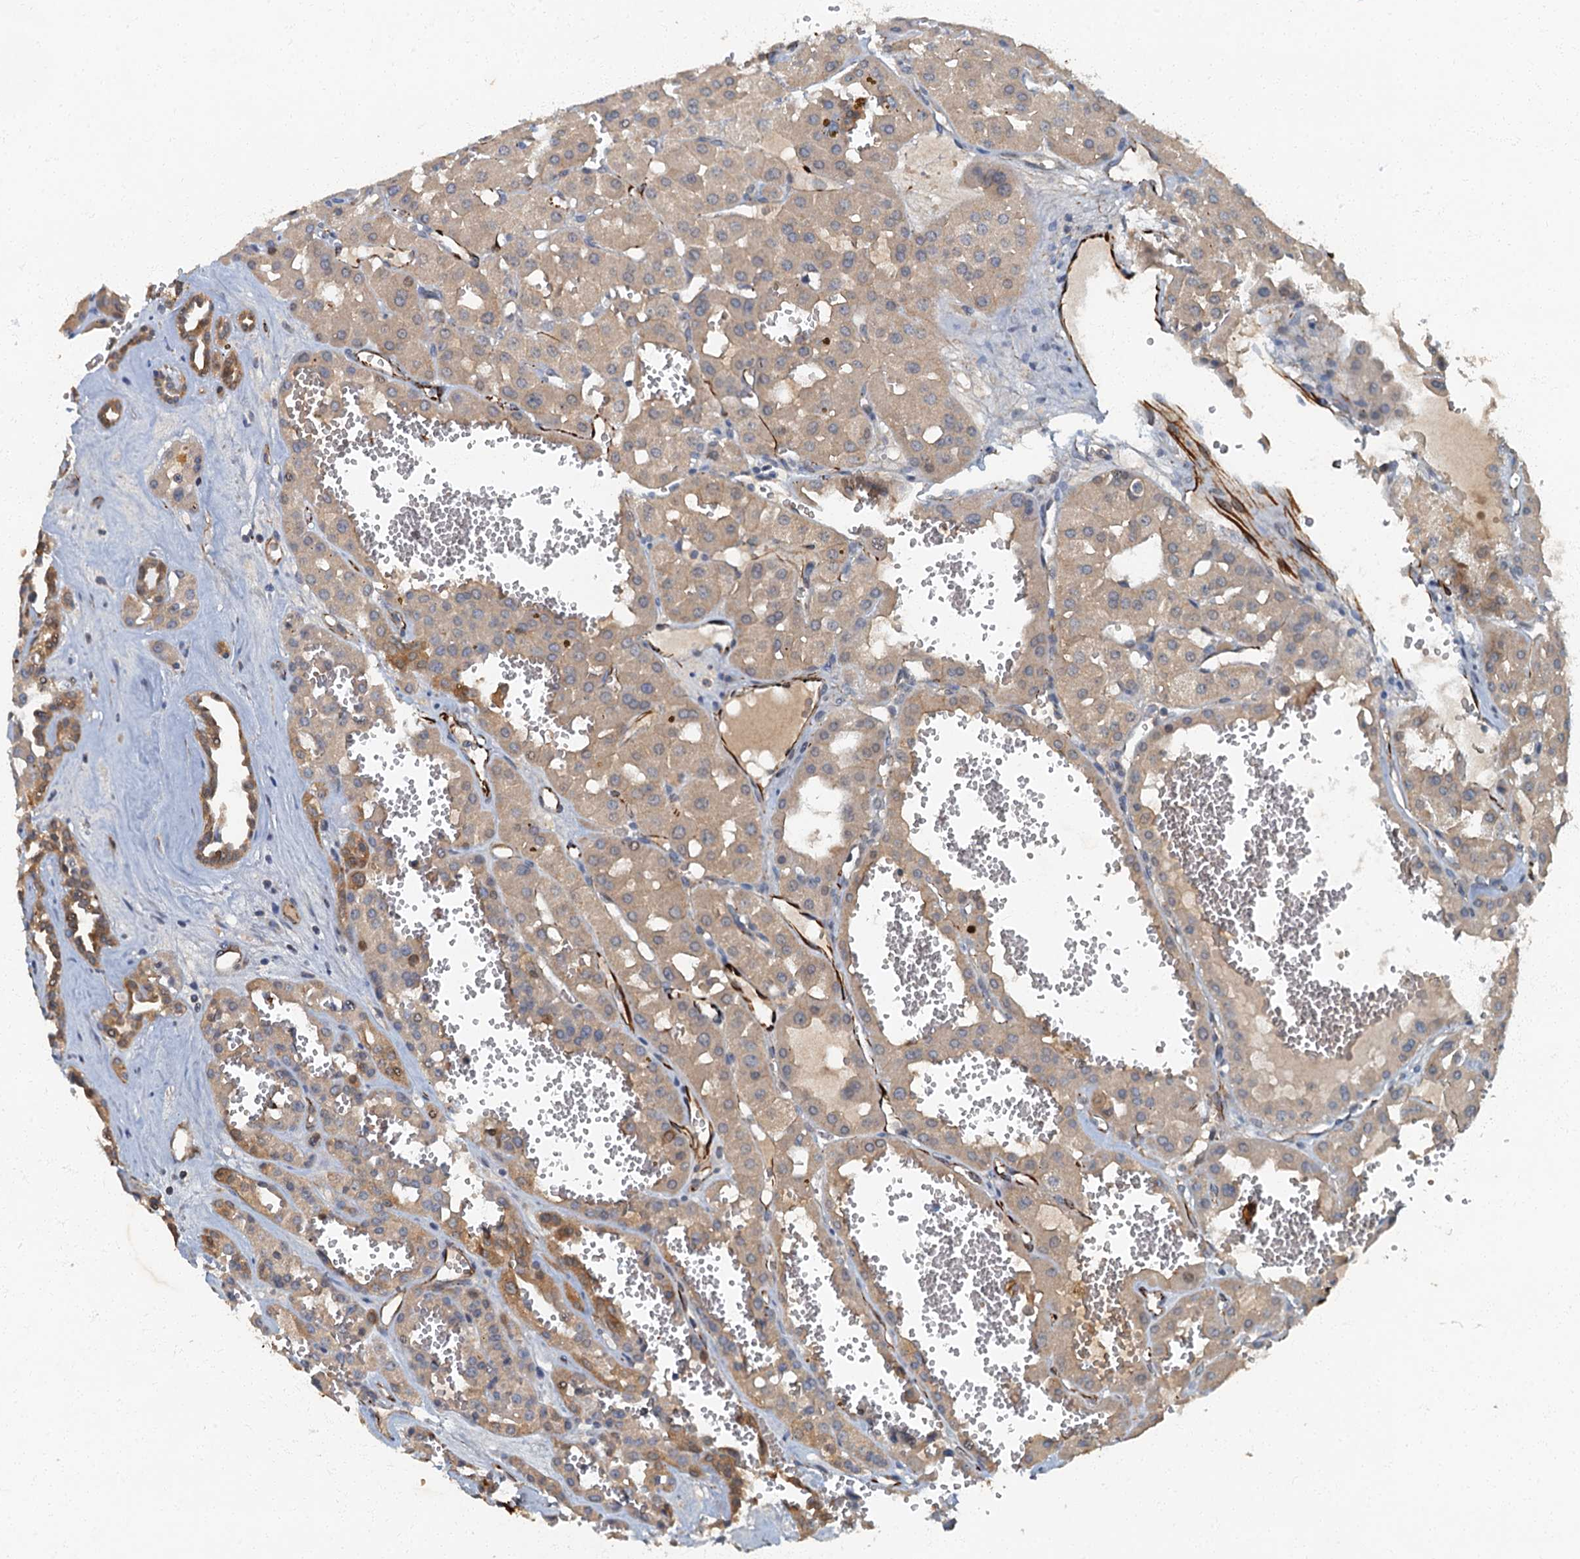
{"staining": {"intensity": "weak", "quantity": ">75%", "location": "cytoplasmic/membranous"}, "tissue": "renal cancer", "cell_type": "Tumor cells", "image_type": "cancer", "snomed": [{"axis": "morphology", "description": "Carcinoma, NOS"}, {"axis": "topography", "description": "Kidney"}], "caption": "Protein staining exhibits weak cytoplasmic/membranous staining in approximately >75% of tumor cells in renal cancer (carcinoma).", "gene": "ARL11", "patient": {"sex": "female", "age": 75}}